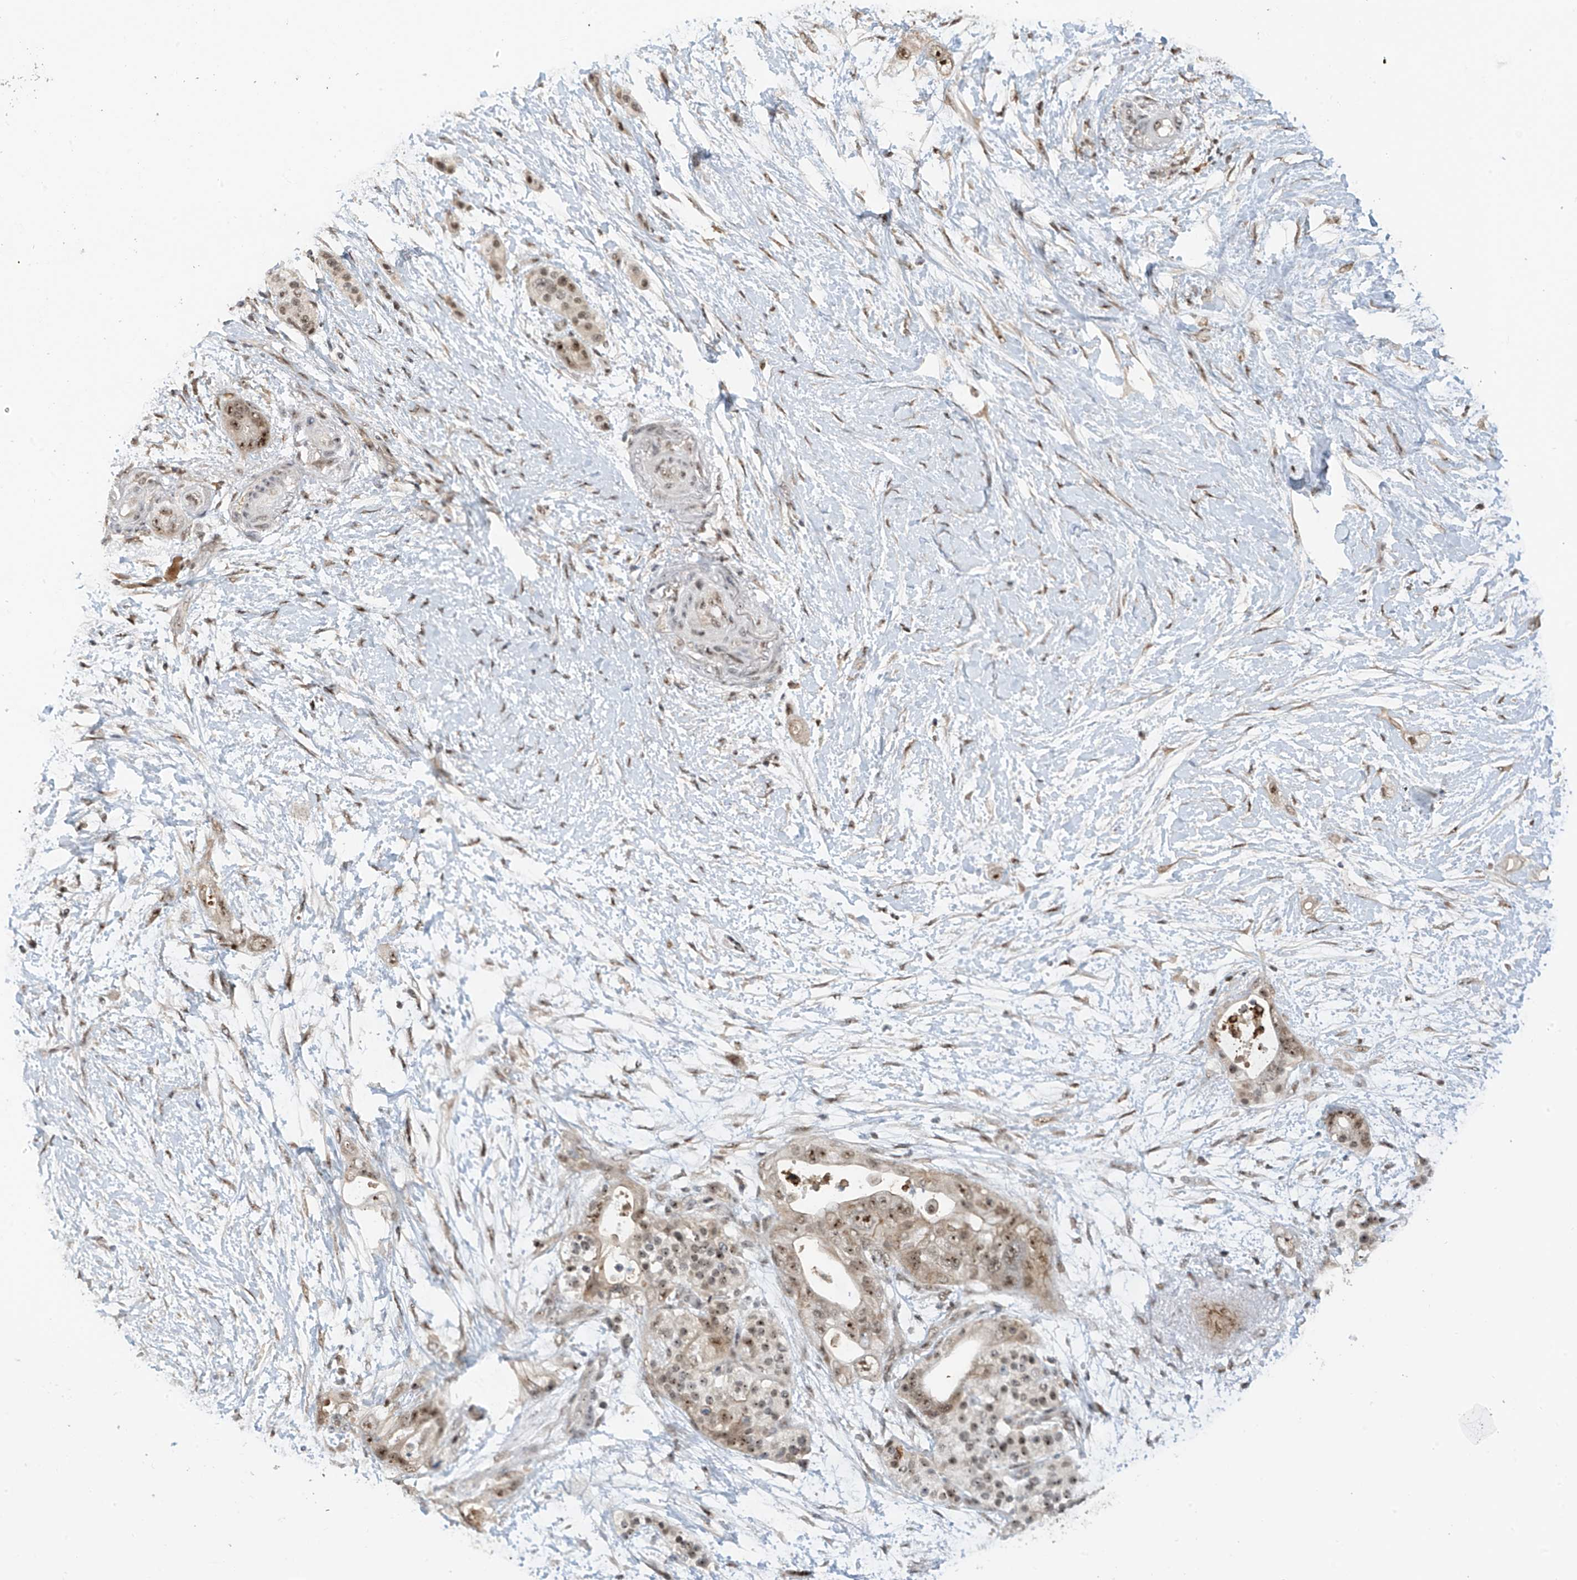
{"staining": {"intensity": "moderate", "quantity": ">75%", "location": "cytoplasmic/membranous,nuclear"}, "tissue": "pancreatic cancer", "cell_type": "Tumor cells", "image_type": "cancer", "snomed": [{"axis": "morphology", "description": "Adenocarcinoma, NOS"}, {"axis": "topography", "description": "Pancreas"}], "caption": "This is a micrograph of immunohistochemistry (IHC) staining of pancreatic adenocarcinoma, which shows moderate expression in the cytoplasmic/membranous and nuclear of tumor cells.", "gene": "C1orf131", "patient": {"sex": "male", "age": 53}}